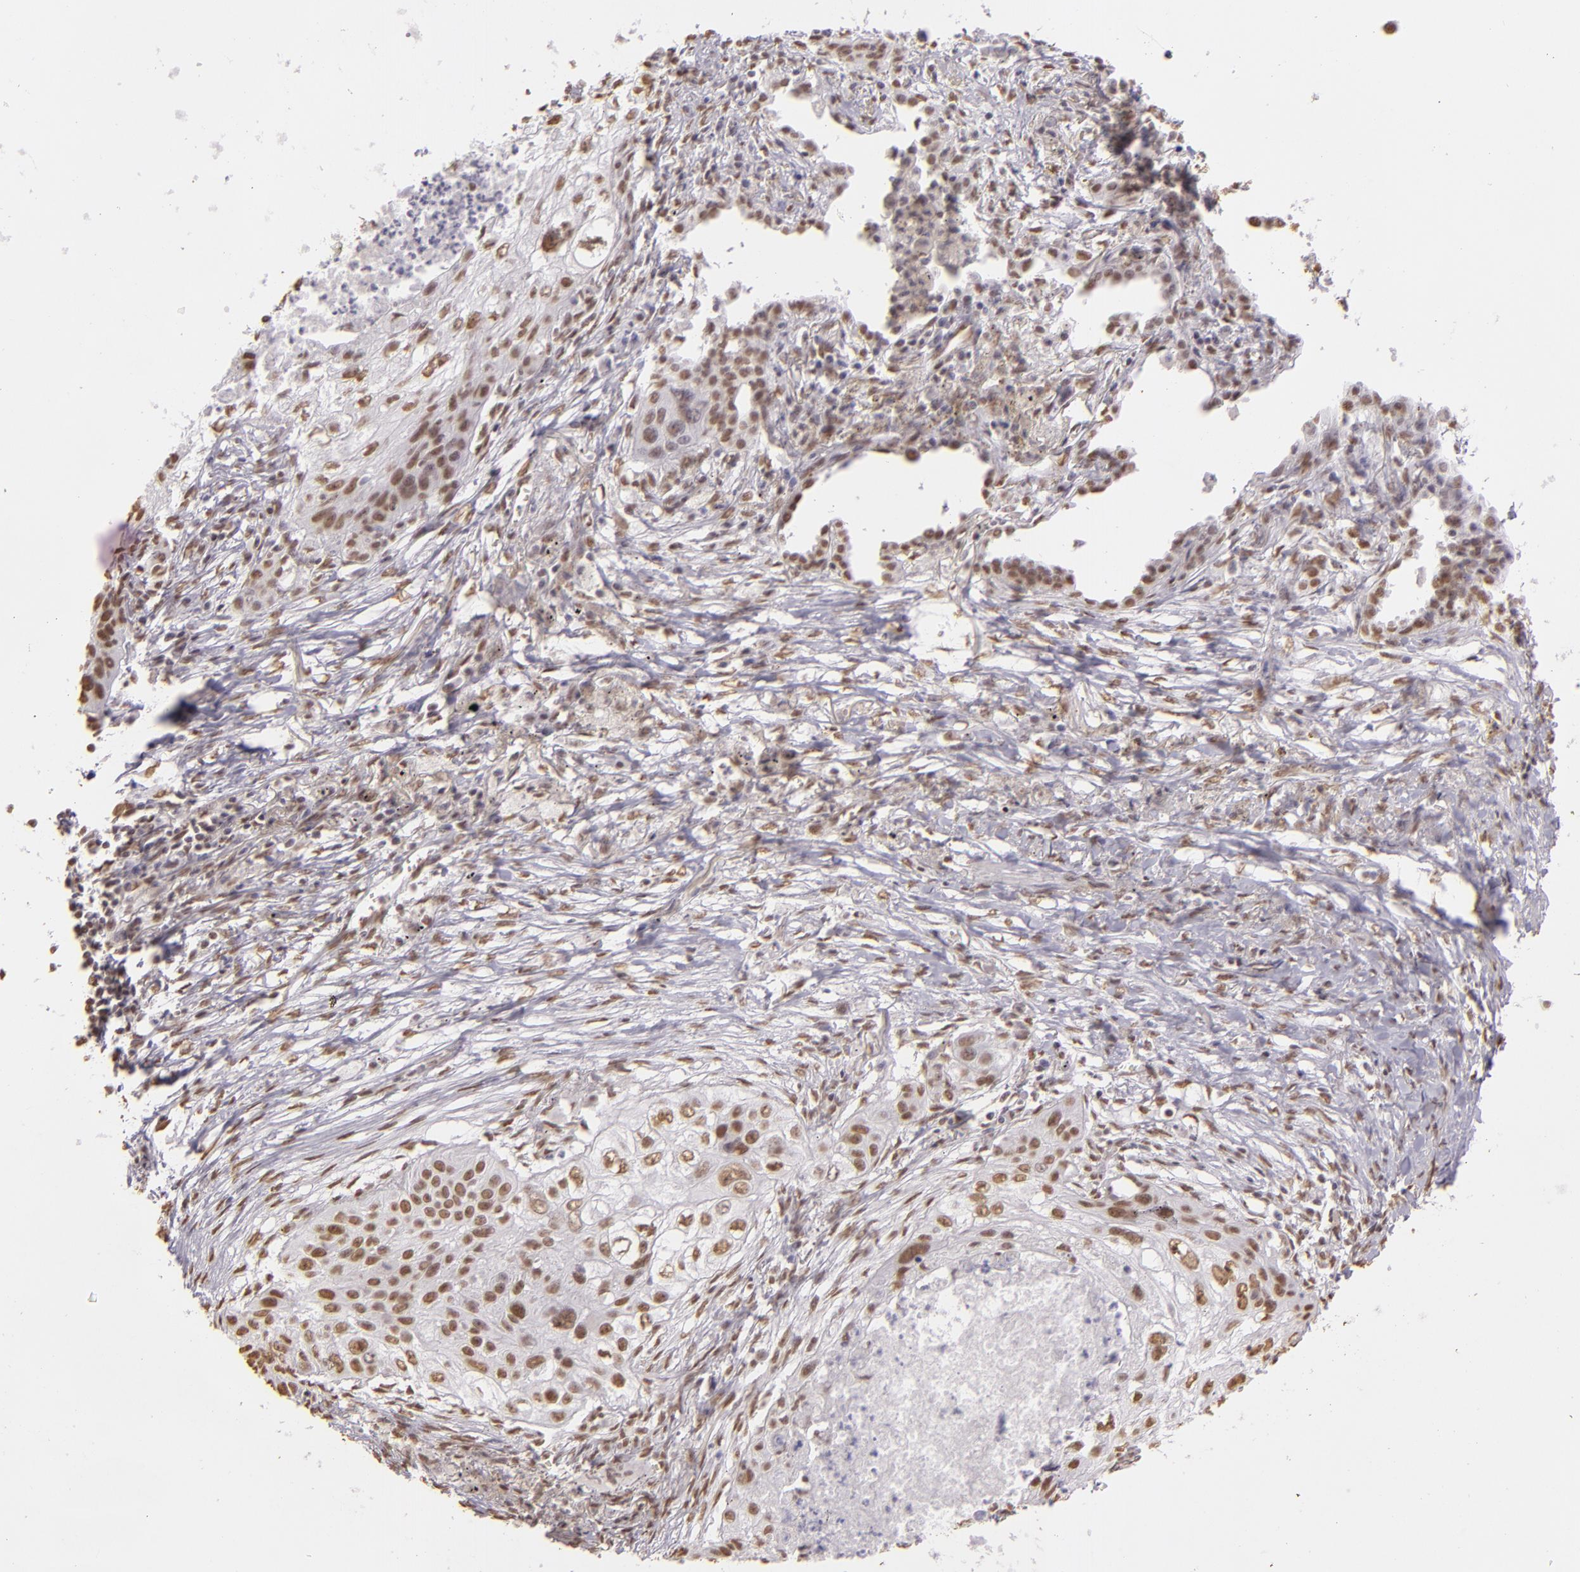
{"staining": {"intensity": "weak", "quantity": ">75%", "location": "nuclear"}, "tissue": "lung cancer", "cell_type": "Tumor cells", "image_type": "cancer", "snomed": [{"axis": "morphology", "description": "Squamous cell carcinoma, NOS"}, {"axis": "topography", "description": "Lung"}], "caption": "Brown immunohistochemical staining in squamous cell carcinoma (lung) reveals weak nuclear staining in about >75% of tumor cells. Nuclei are stained in blue.", "gene": "PAPOLA", "patient": {"sex": "male", "age": 71}}